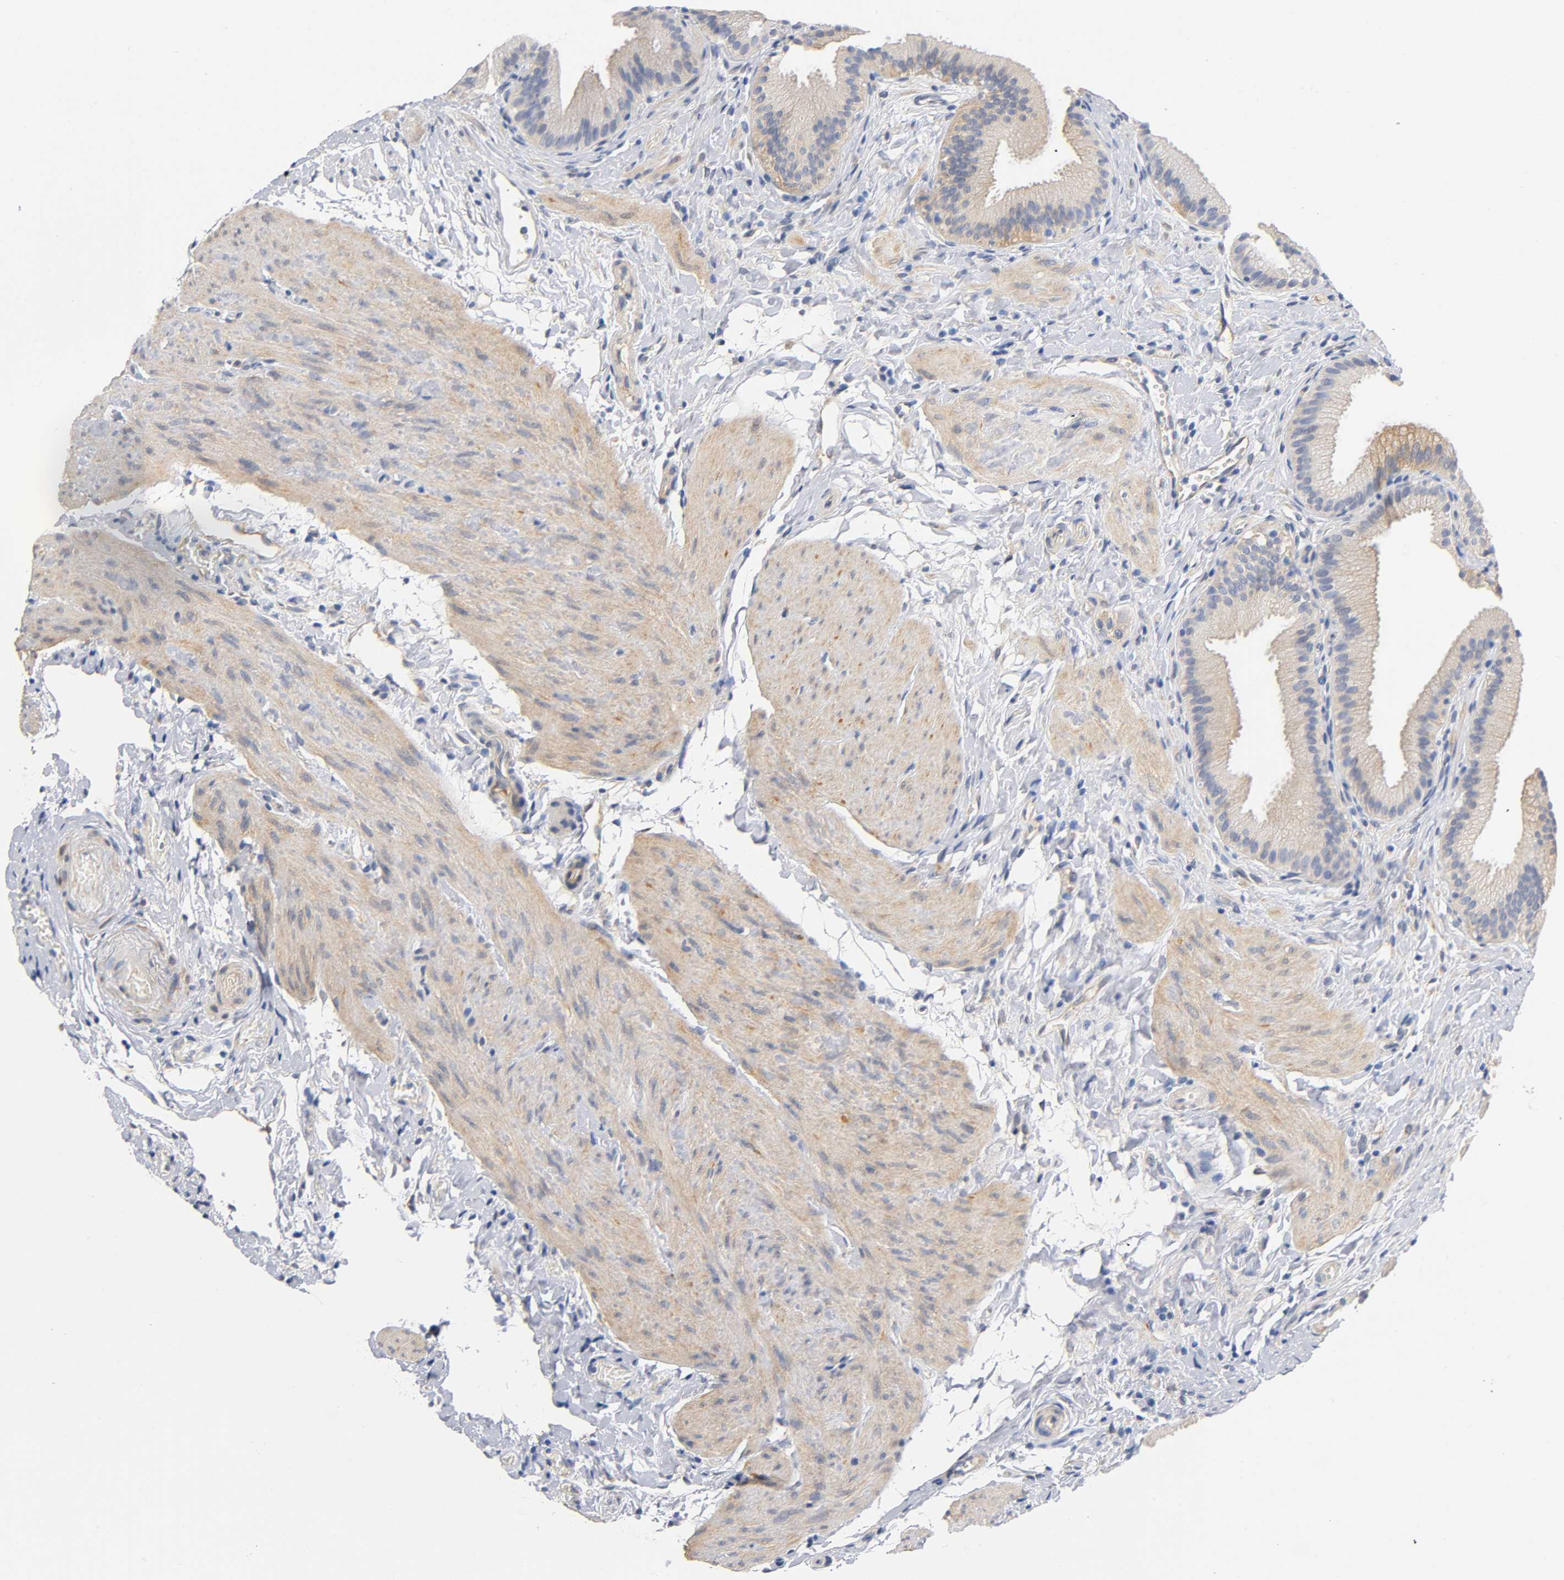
{"staining": {"intensity": "weak", "quantity": "<25%", "location": "cytoplasmic/membranous"}, "tissue": "gallbladder", "cell_type": "Glandular cells", "image_type": "normal", "snomed": [{"axis": "morphology", "description": "Normal tissue, NOS"}, {"axis": "topography", "description": "Gallbladder"}], "caption": "IHC micrograph of normal gallbladder: human gallbladder stained with DAB (3,3'-diaminobenzidine) displays no significant protein staining in glandular cells.", "gene": "TNC", "patient": {"sex": "female", "age": 63}}